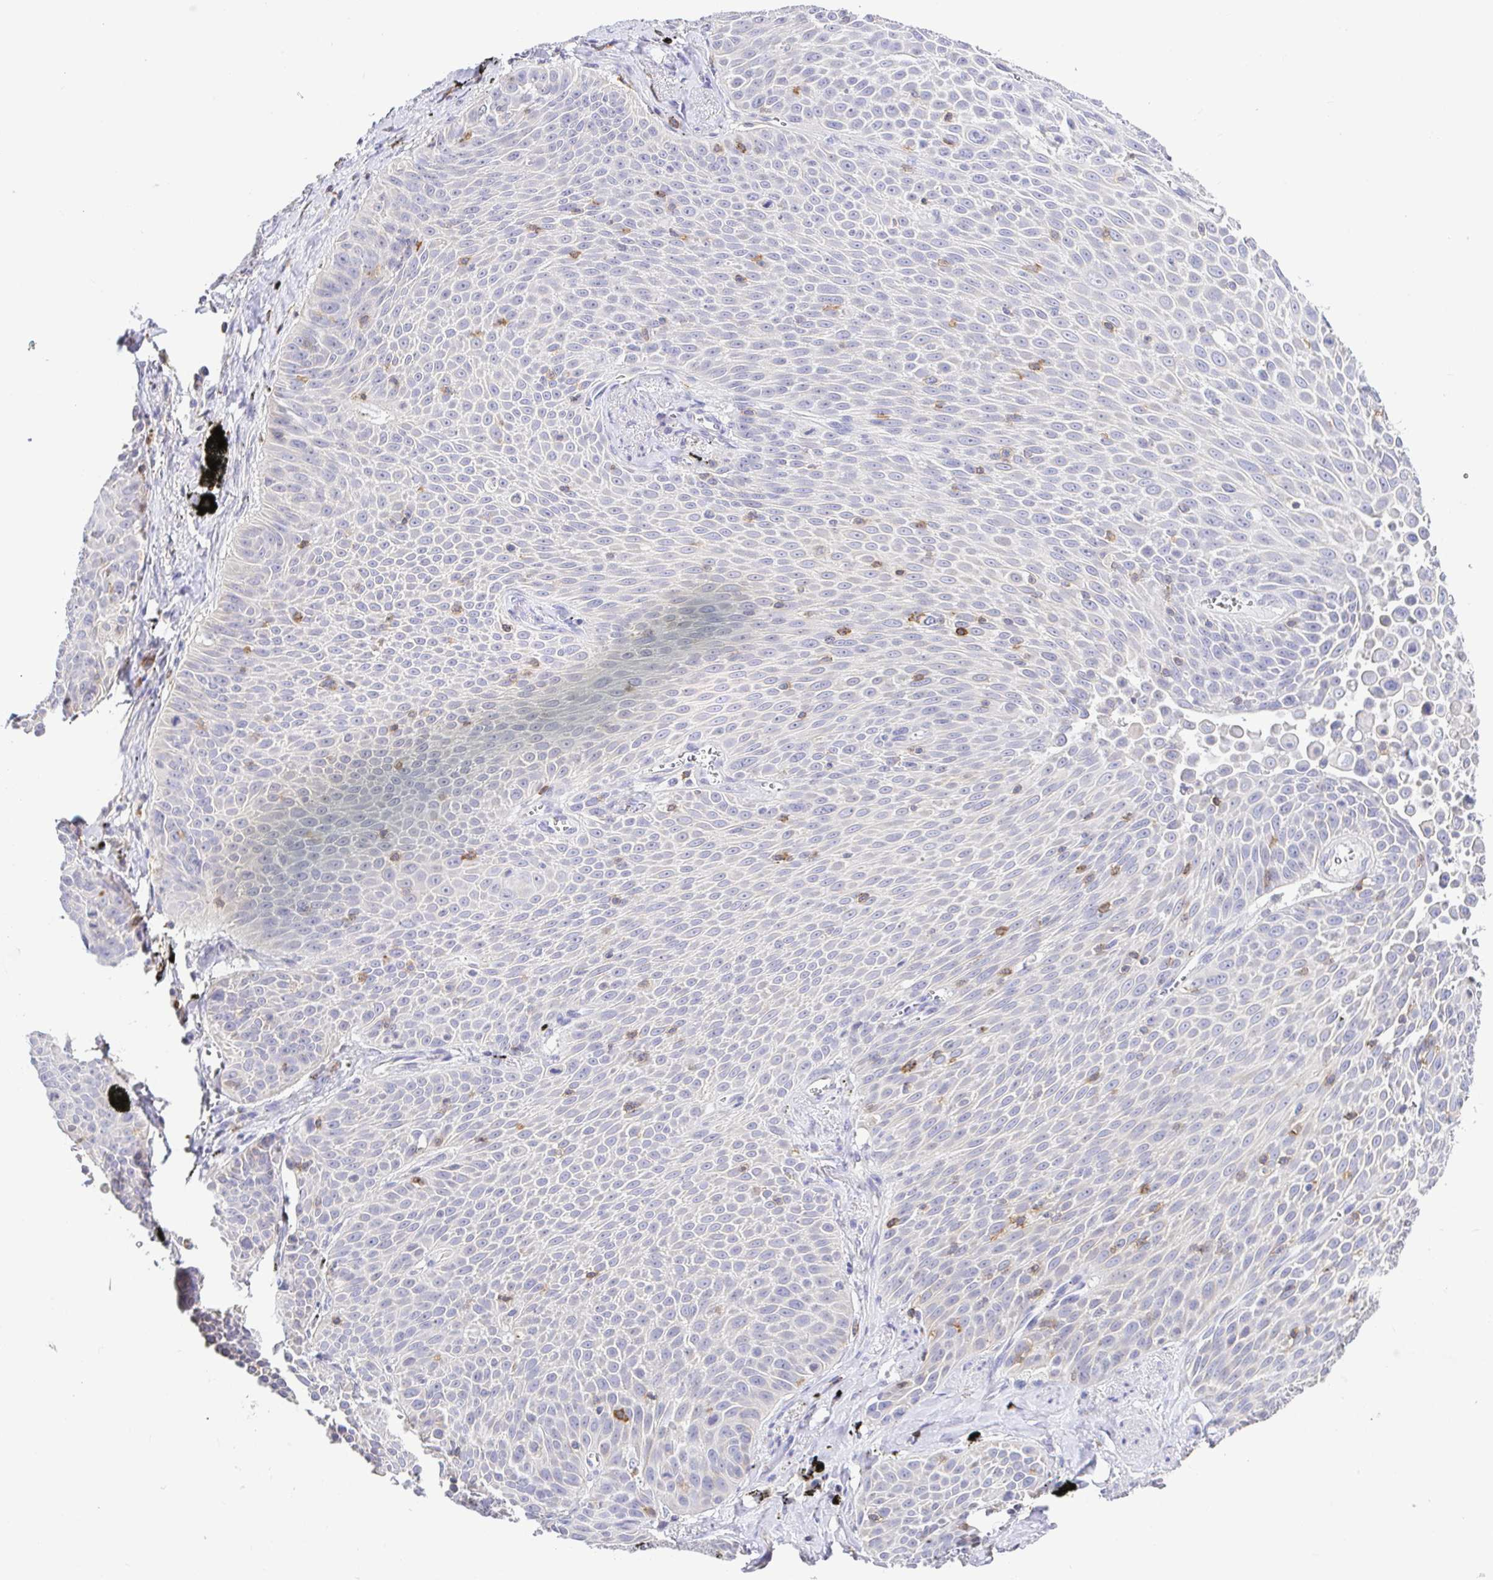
{"staining": {"intensity": "negative", "quantity": "none", "location": "none"}, "tissue": "lung cancer", "cell_type": "Tumor cells", "image_type": "cancer", "snomed": [{"axis": "morphology", "description": "Squamous cell carcinoma, NOS"}, {"axis": "morphology", "description": "Squamous cell carcinoma, metastatic, NOS"}, {"axis": "topography", "description": "Lymph node"}, {"axis": "topography", "description": "Lung"}], "caption": "A photomicrograph of human lung cancer (squamous cell carcinoma) is negative for staining in tumor cells.", "gene": "SKAP1", "patient": {"sex": "female", "age": 62}}